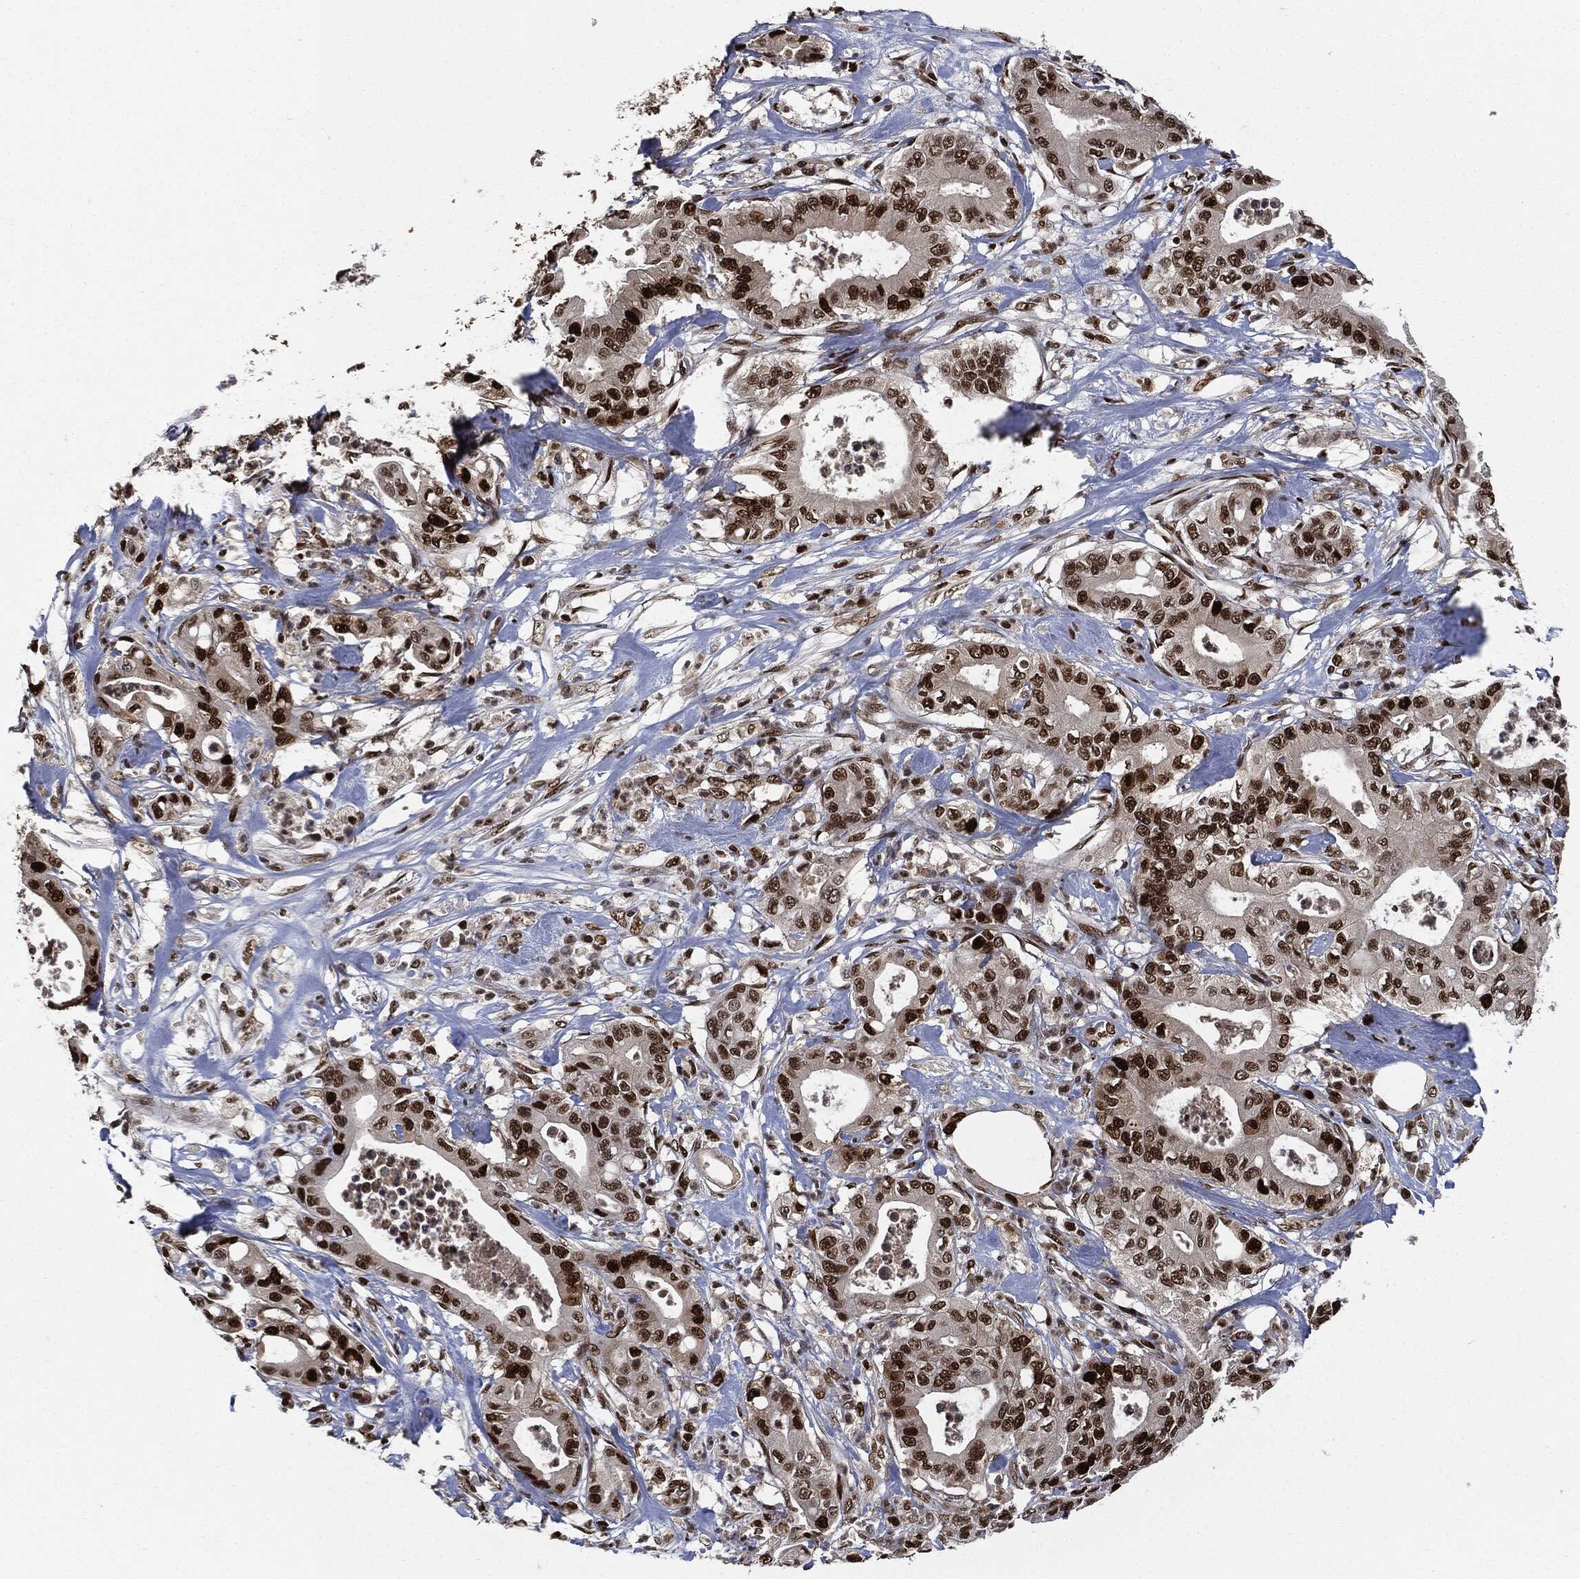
{"staining": {"intensity": "strong", "quantity": ">75%", "location": "nuclear"}, "tissue": "pancreatic cancer", "cell_type": "Tumor cells", "image_type": "cancer", "snomed": [{"axis": "morphology", "description": "Adenocarcinoma, NOS"}, {"axis": "topography", "description": "Pancreas"}], "caption": "This micrograph shows IHC staining of pancreatic cancer, with high strong nuclear expression in about >75% of tumor cells.", "gene": "PCNA", "patient": {"sex": "male", "age": 71}}